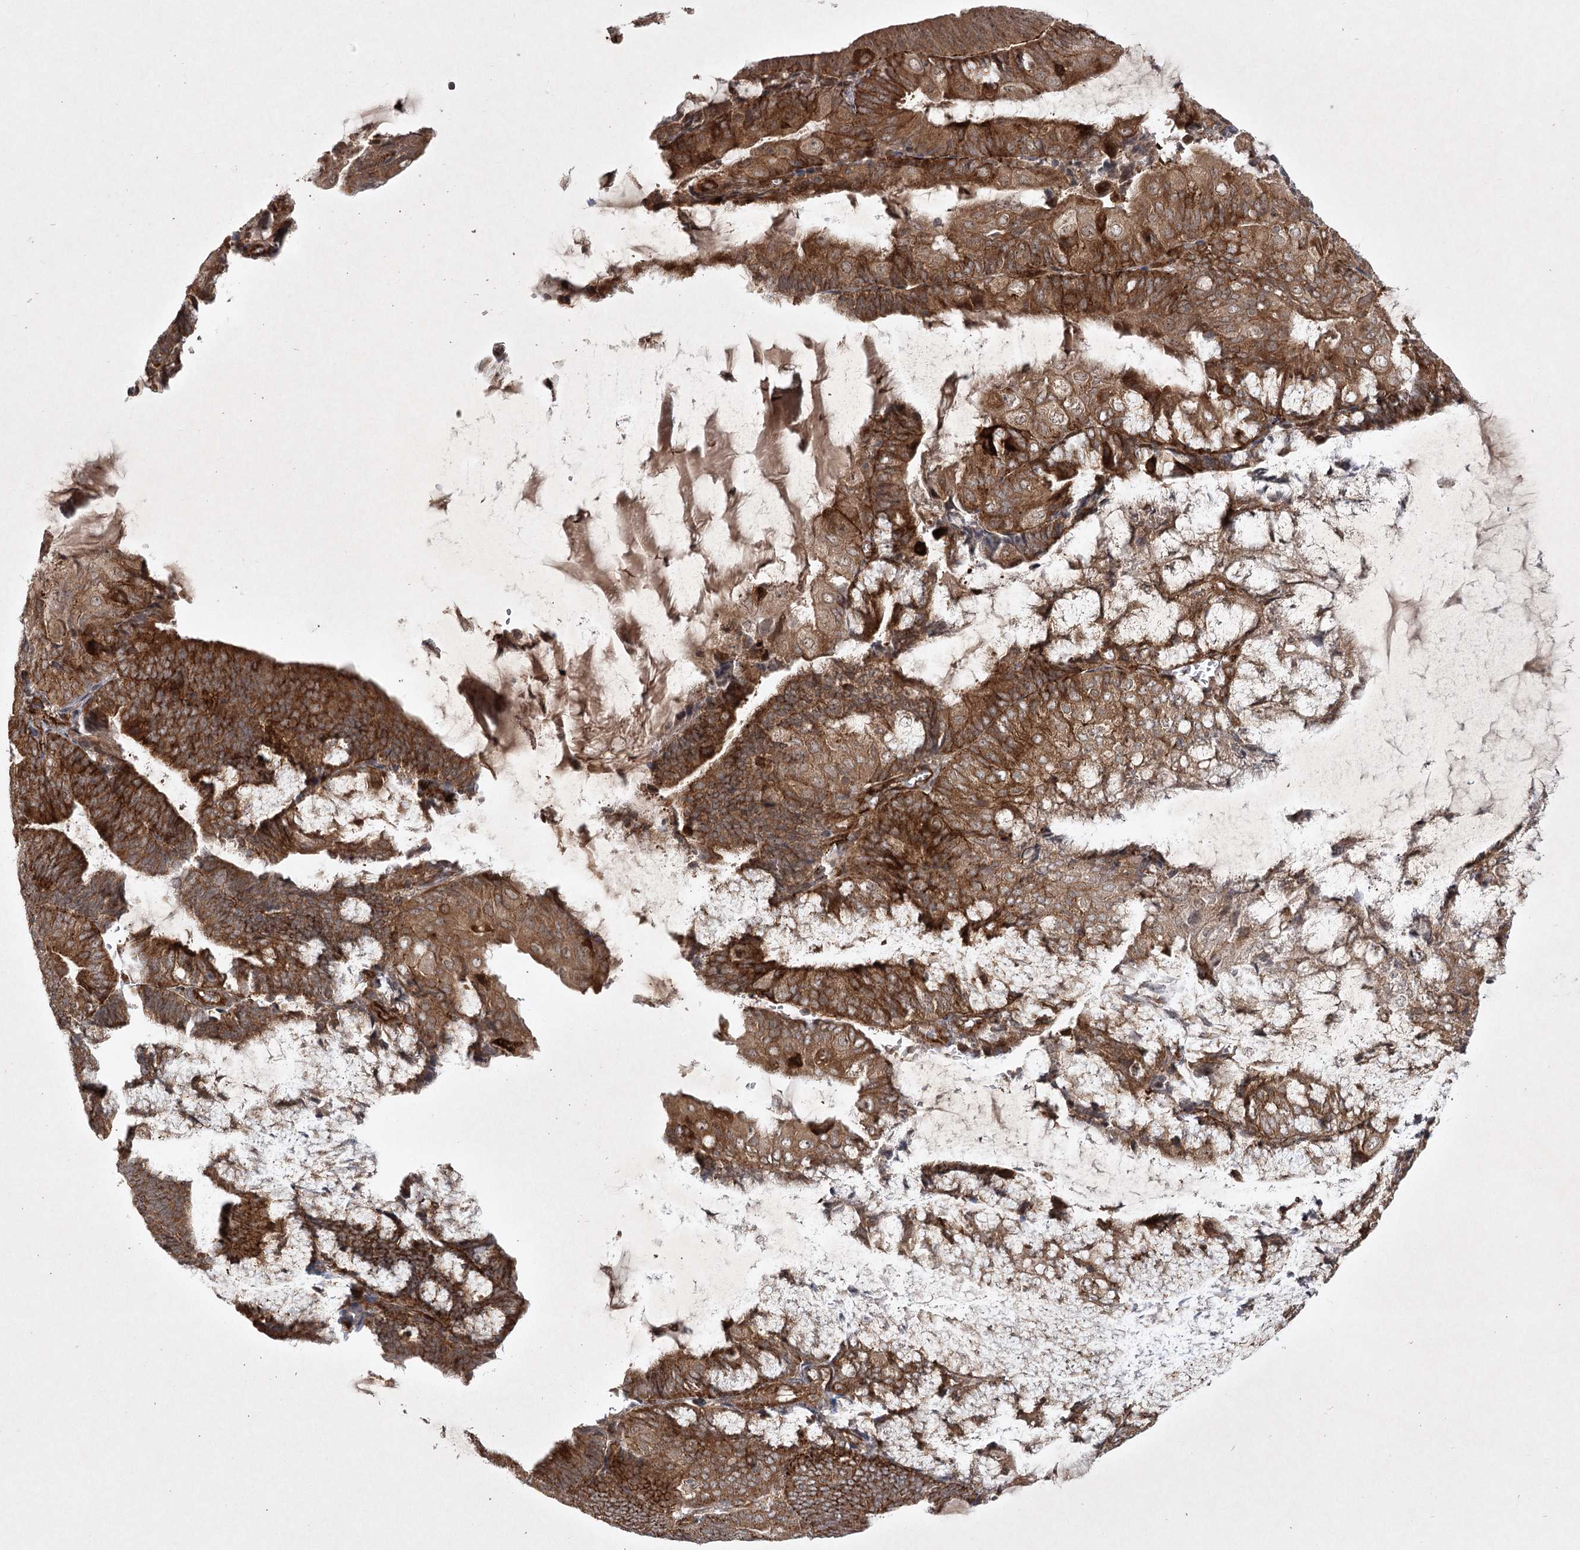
{"staining": {"intensity": "moderate", "quantity": ">75%", "location": "cytoplasmic/membranous"}, "tissue": "endometrial cancer", "cell_type": "Tumor cells", "image_type": "cancer", "snomed": [{"axis": "morphology", "description": "Adenocarcinoma, NOS"}, {"axis": "topography", "description": "Endometrium"}], "caption": "Immunohistochemical staining of endometrial cancer demonstrates medium levels of moderate cytoplasmic/membranous staining in about >75% of tumor cells.", "gene": "ARHGAP31", "patient": {"sex": "female", "age": 81}}